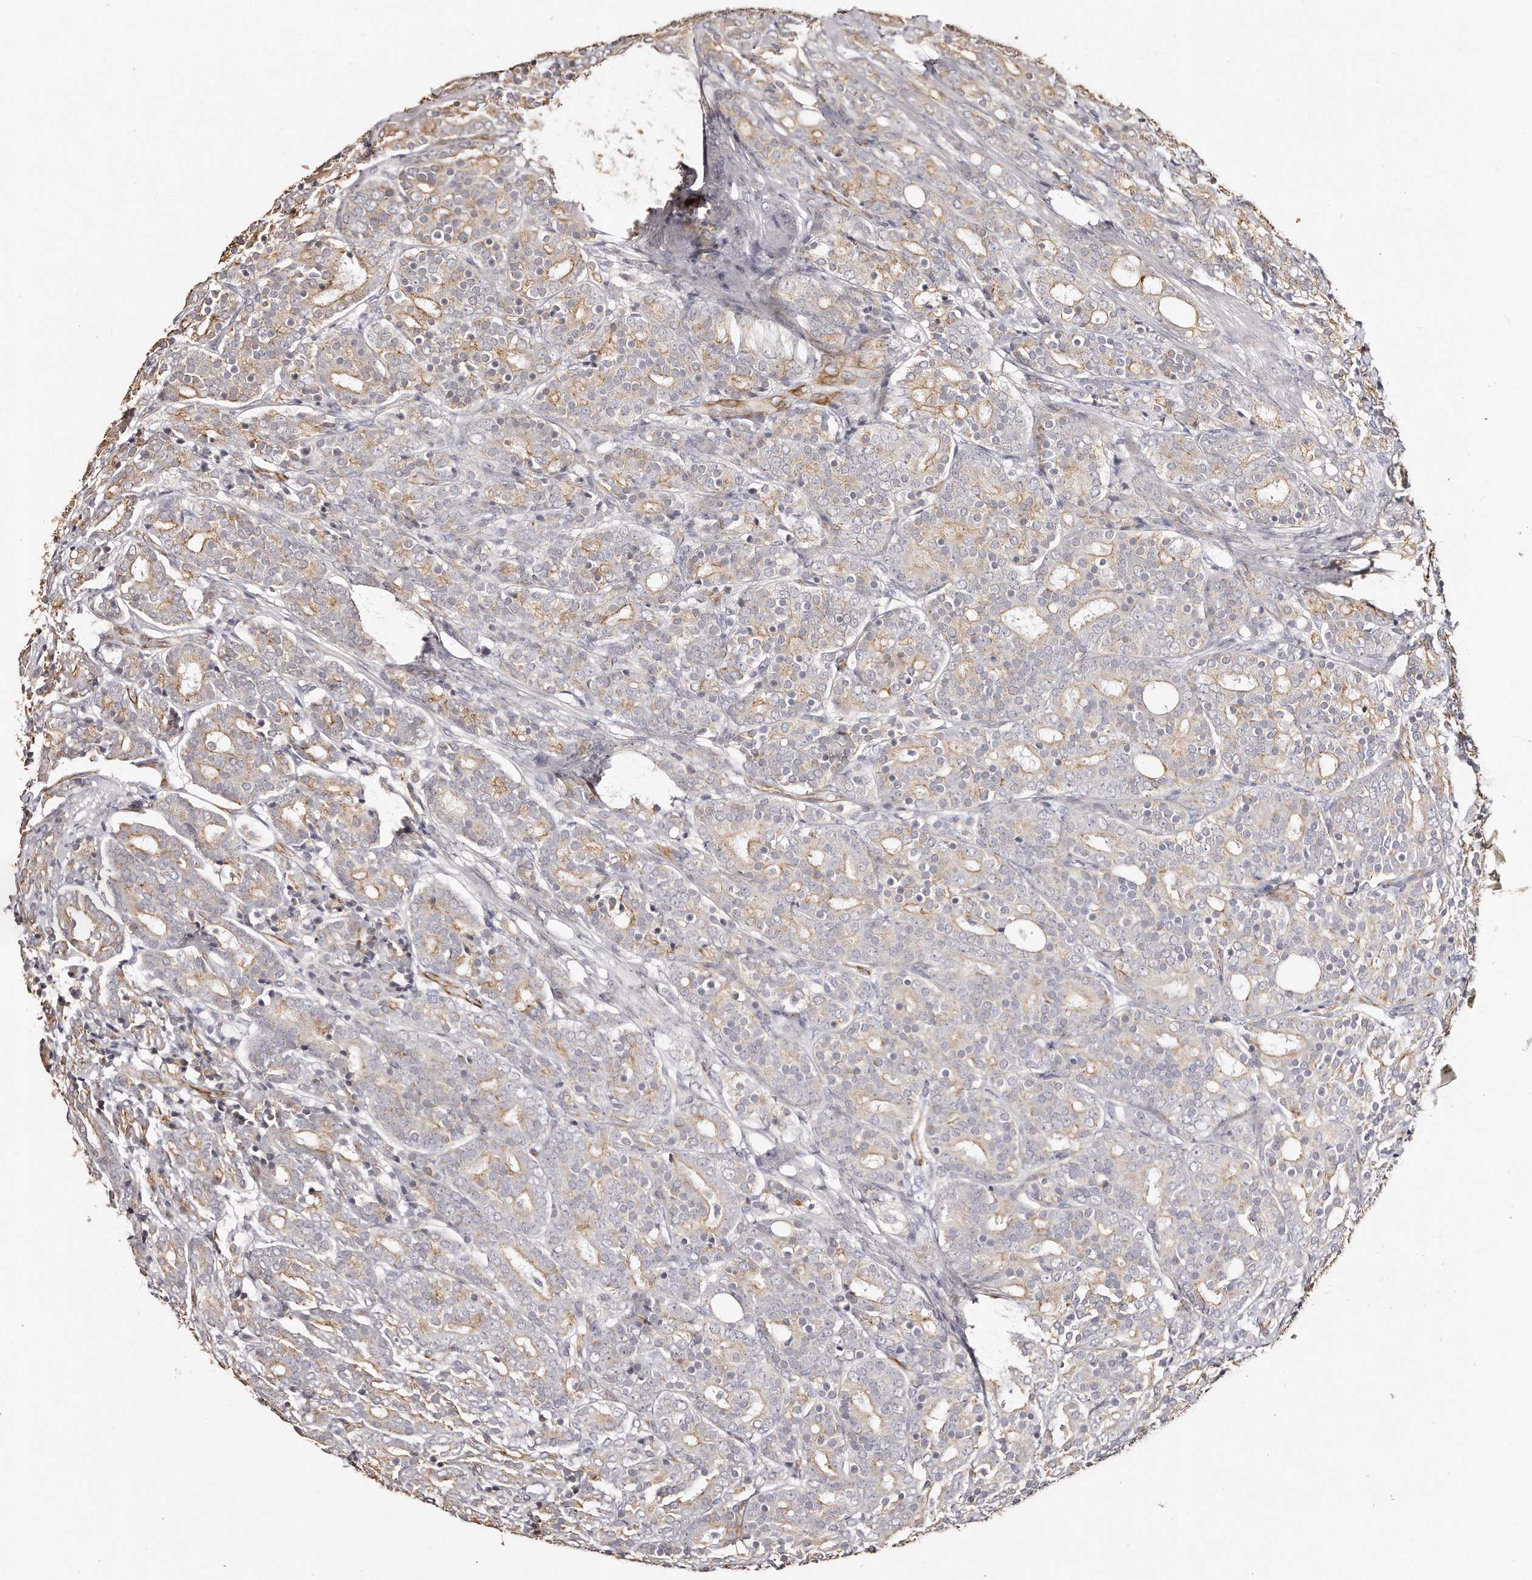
{"staining": {"intensity": "weak", "quantity": ">75%", "location": "cytoplasmic/membranous"}, "tissue": "prostate cancer", "cell_type": "Tumor cells", "image_type": "cancer", "snomed": [{"axis": "morphology", "description": "Adenocarcinoma, High grade"}, {"axis": "topography", "description": "Prostate"}], "caption": "A photomicrograph of human adenocarcinoma (high-grade) (prostate) stained for a protein shows weak cytoplasmic/membranous brown staining in tumor cells.", "gene": "ZYG11A", "patient": {"sex": "male", "age": 62}}